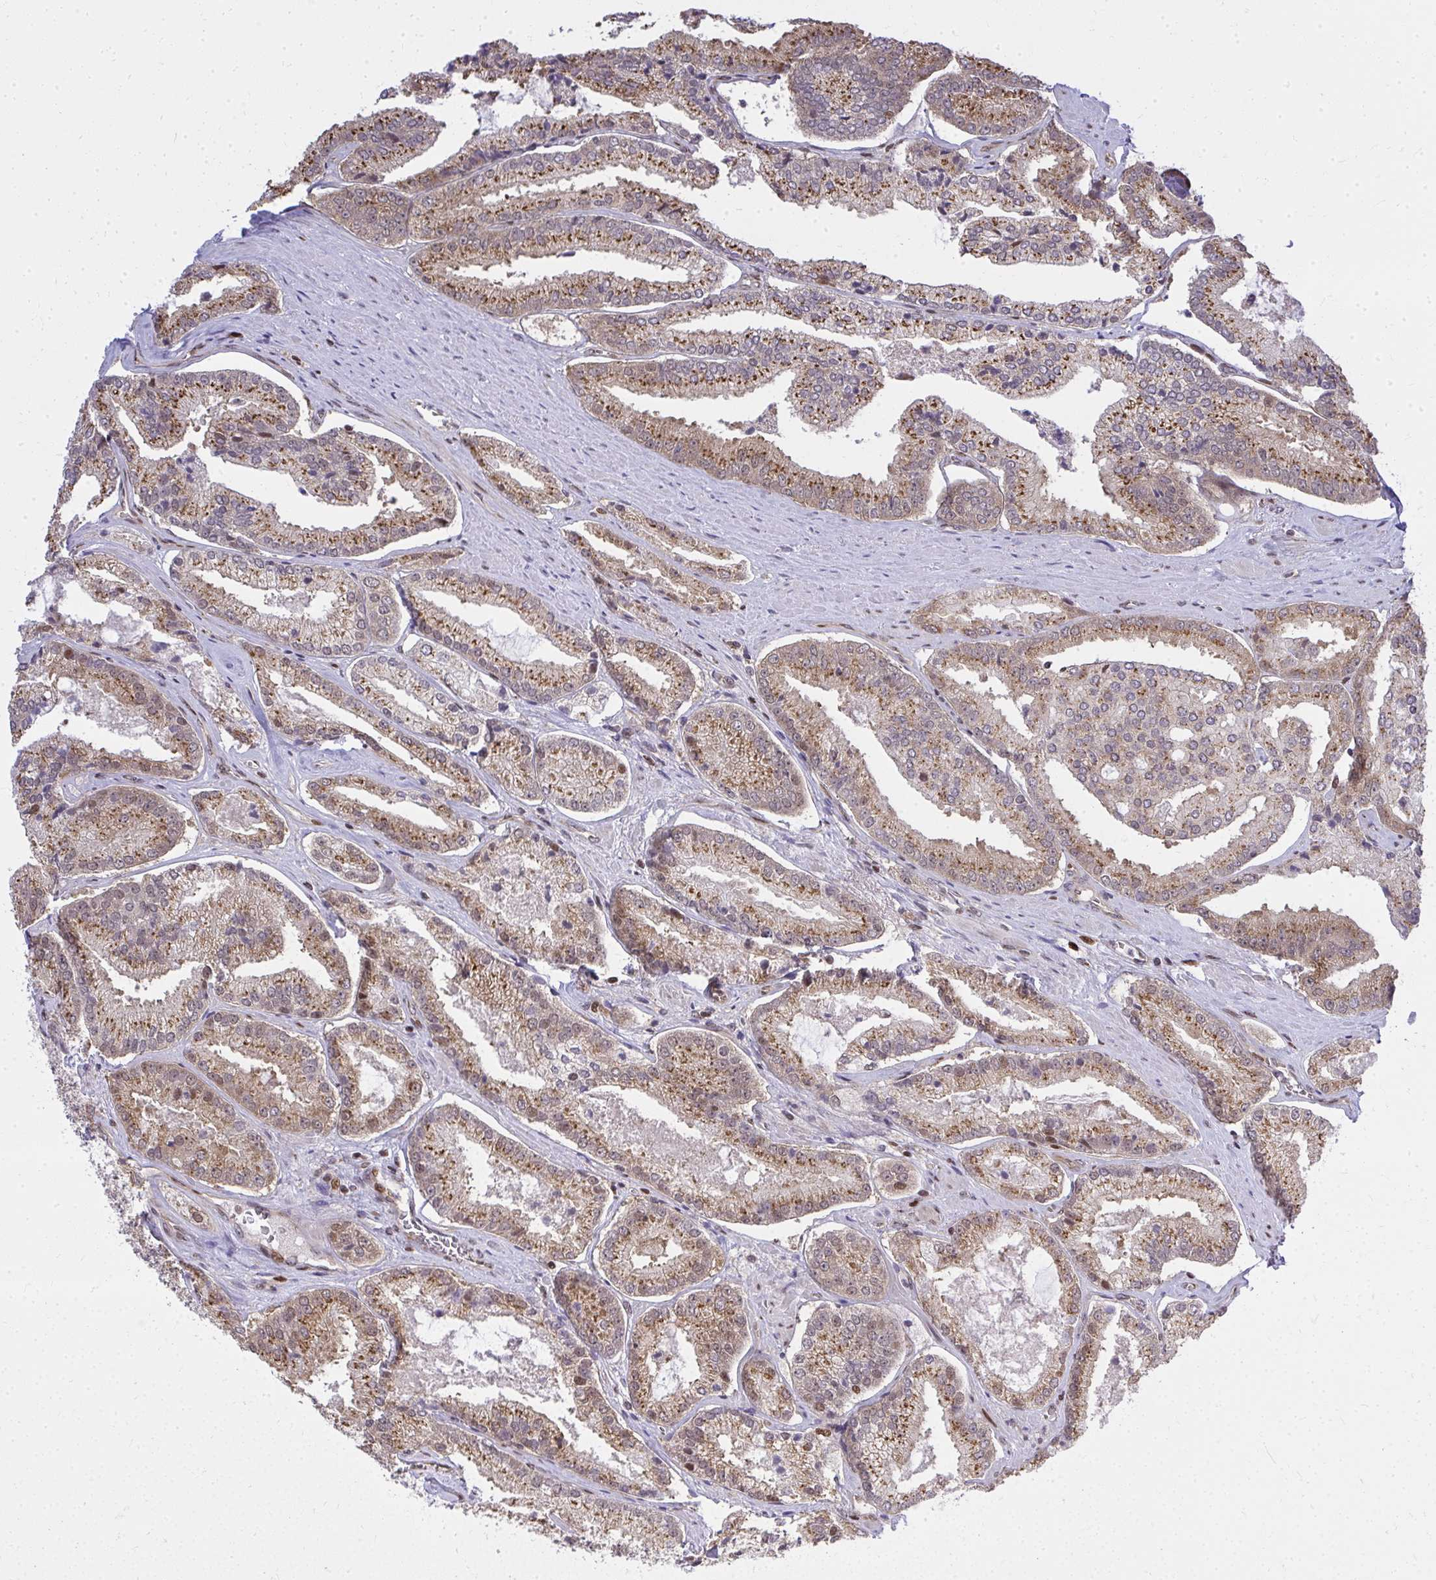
{"staining": {"intensity": "moderate", "quantity": ">75%", "location": "cytoplasmic/membranous,nuclear"}, "tissue": "prostate cancer", "cell_type": "Tumor cells", "image_type": "cancer", "snomed": [{"axis": "morphology", "description": "Adenocarcinoma, High grade"}, {"axis": "topography", "description": "Prostate"}], "caption": "This micrograph reveals immunohistochemistry (IHC) staining of prostate cancer (adenocarcinoma (high-grade)), with medium moderate cytoplasmic/membranous and nuclear positivity in about >75% of tumor cells.", "gene": "PIGY", "patient": {"sex": "male", "age": 73}}